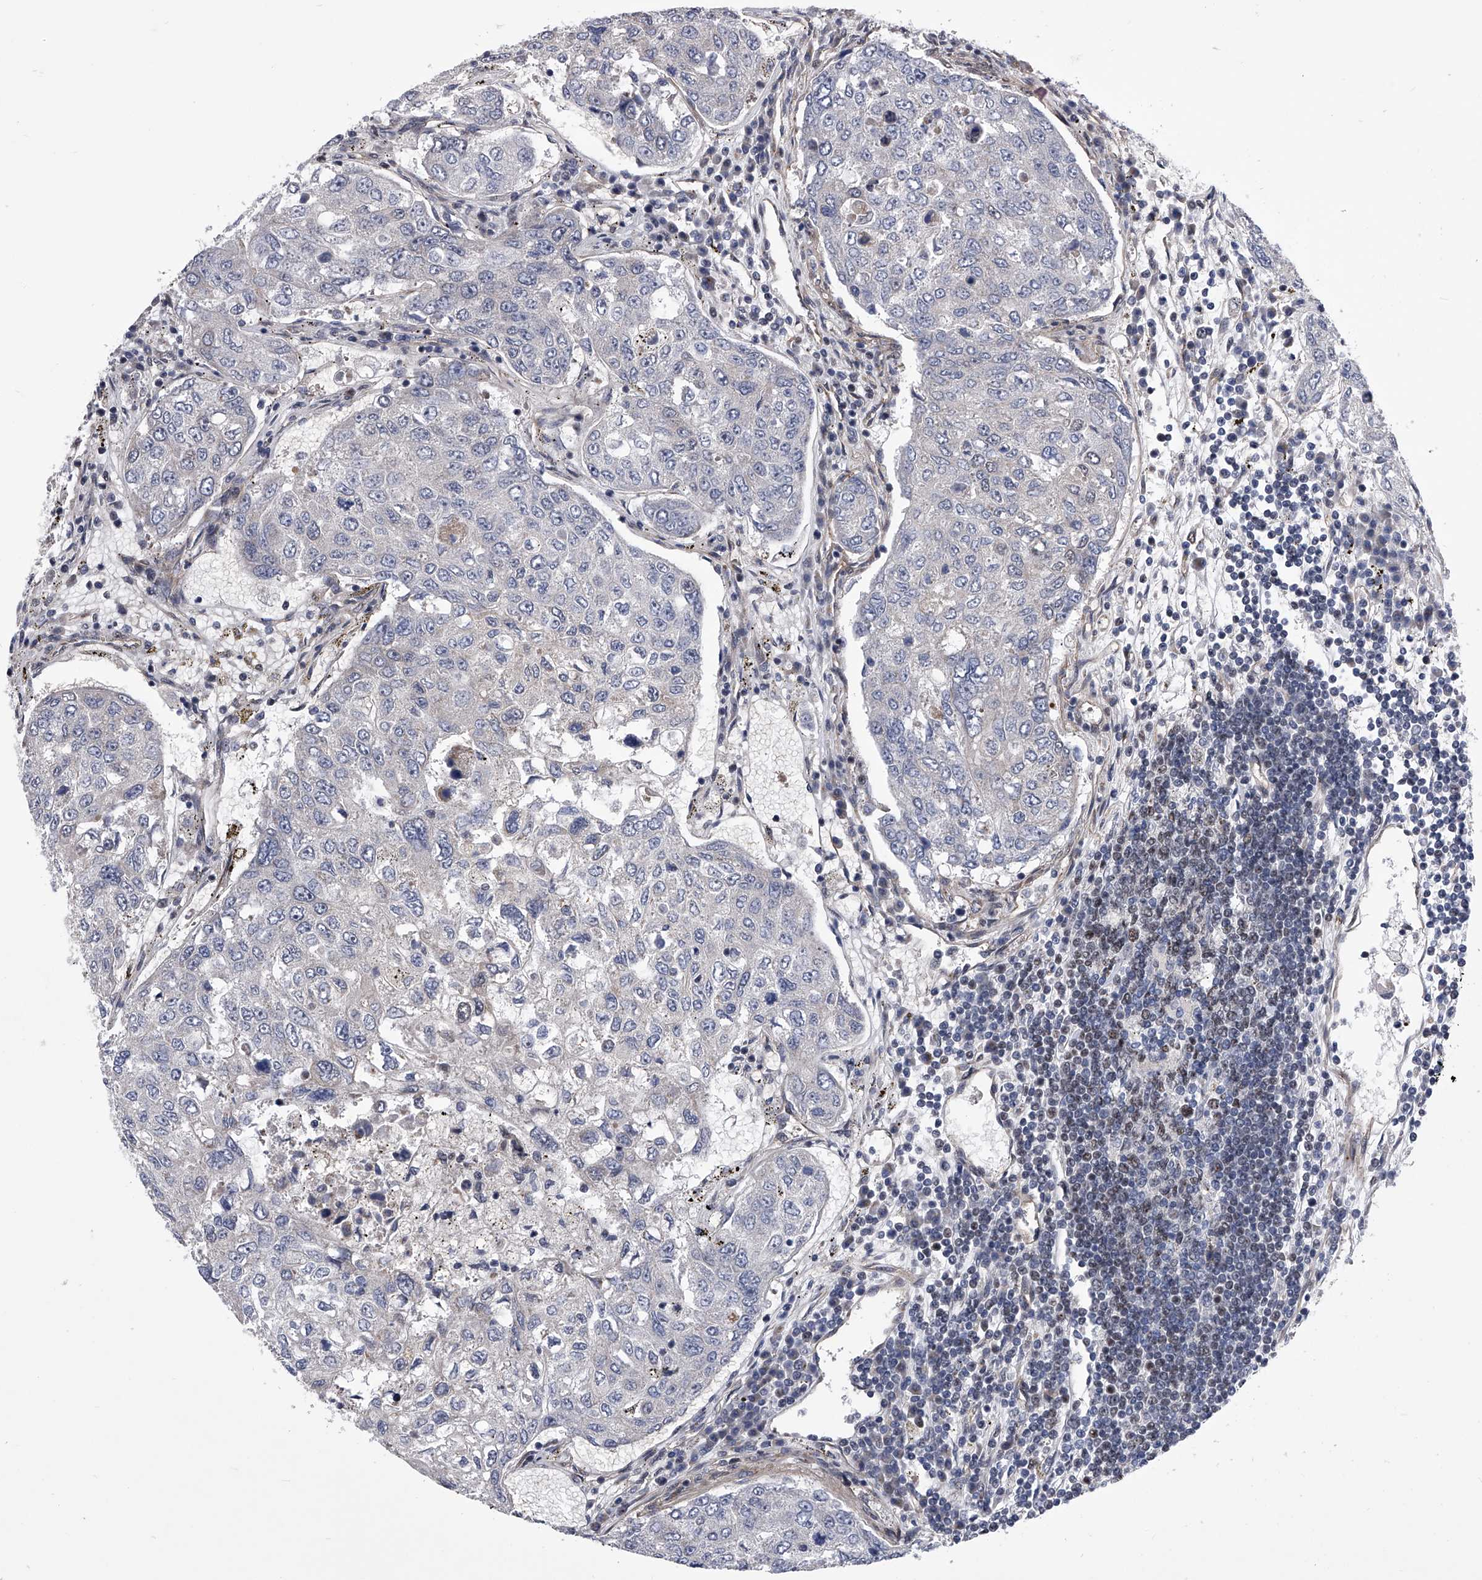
{"staining": {"intensity": "negative", "quantity": "none", "location": "none"}, "tissue": "urothelial cancer", "cell_type": "Tumor cells", "image_type": "cancer", "snomed": [{"axis": "morphology", "description": "Urothelial carcinoma, High grade"}, {"axis": "topography", "description": "Lymph node"}, {"axis": "topography", "description": "Urinary bladder"}], "caption": "An immunohistochemistry micrograph of urothelial carcinoma (high-grade) is shown. There is no staining in tumor cells of urothelial carcinoma (high-grade).", "gene": "ZNF76", "patient": {"sex": "male", "age": 51}}